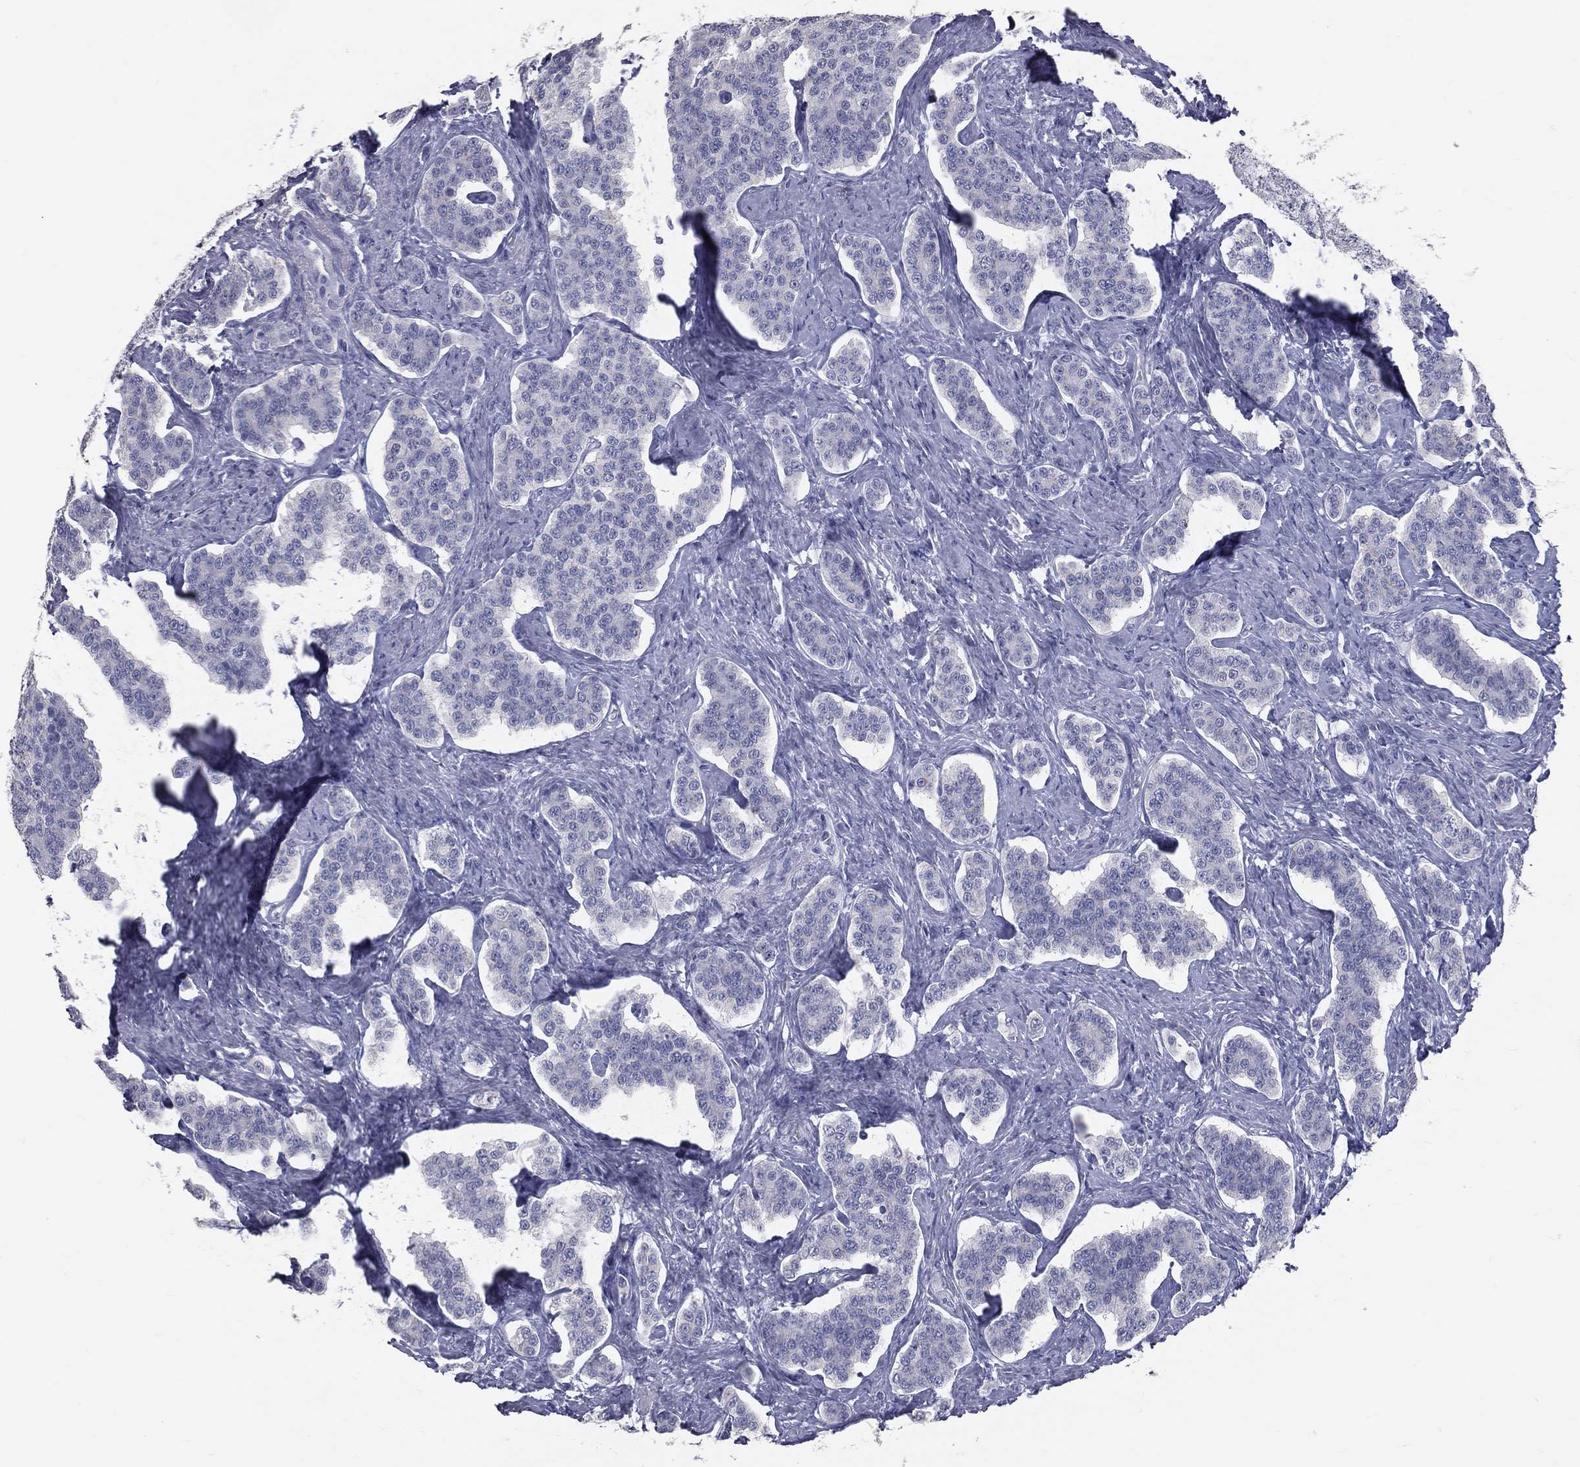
{"staining": {"intensity": "negative", "quantity": "none", "location": "none"}, "tissue": "carcinoid", "cell_type": "Tumor cells", "image_type": "cancer", "snomed": [{"axis": "morphology", "description": "Carcinoid, malignant, NOS"}, {"axis": "topography", "description": "Small intestine"}], "caption": "A photomicrograph of human carcinoid (malignant) is negative for staining in tumor cells.", "gene": "TFPI2", "patient": {"sex": "female", "age": 58}}